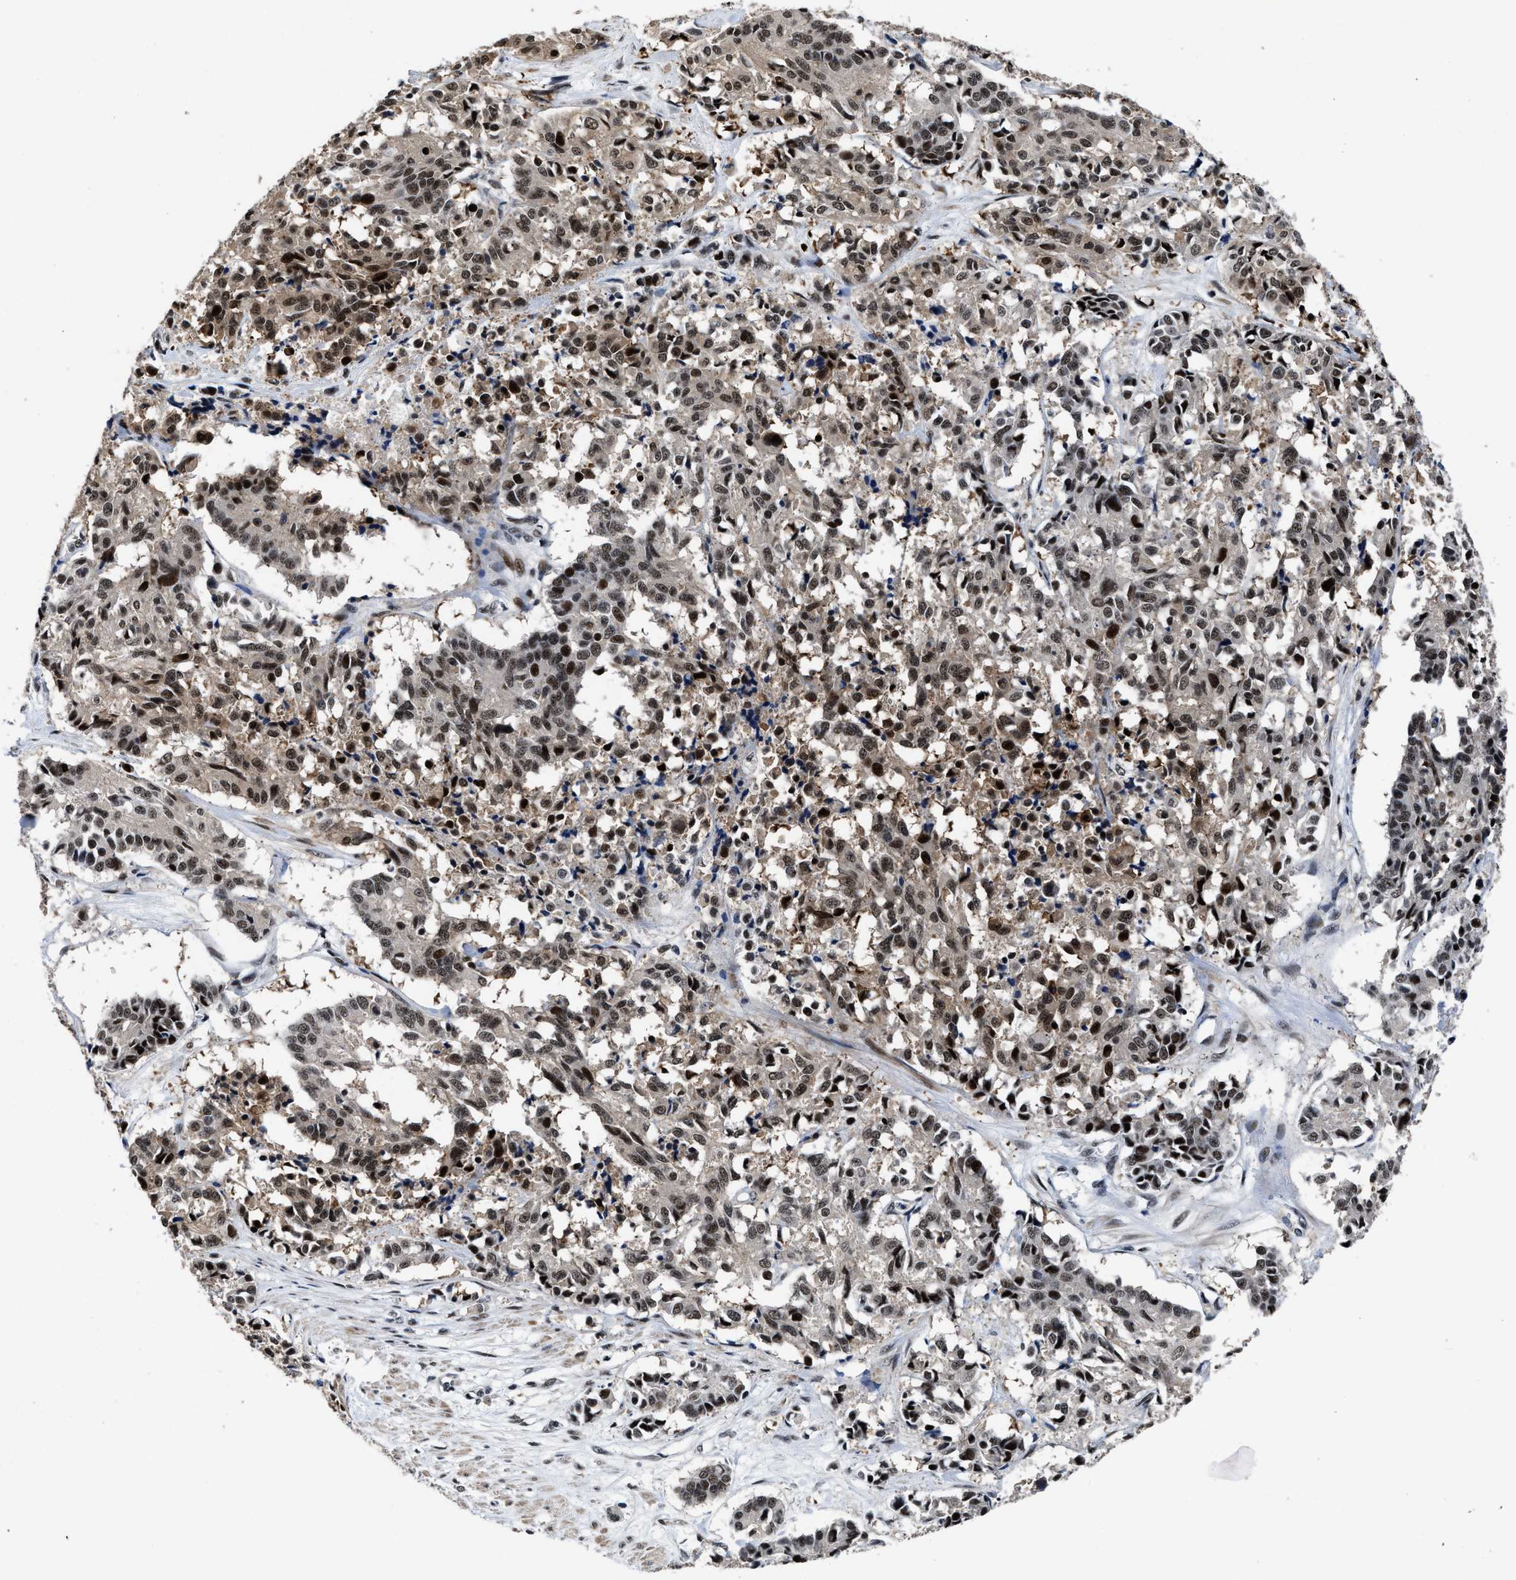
{"staining": {"intensity": "moderate", "quantity": ">75%", "location": "nuclear"}, "tissue": "cervical cancer", "cell_type": "Tumor cells", "image_type": "cancer", "snomed": [{"axis": "morphology", "description": "Squamous cell carcinoma, NOS"}, {"axis": "topography", "description": "Cervix"}], "caption": "Immunohistochemistry (IHC) (DAB) staining of human cervical squamous cell carcinoma reveals moderate nuclear protein expression in approximately >75% of tumor cells.", "gene": "ZNF233", "patient": {"sex": "female", "age": 35}}